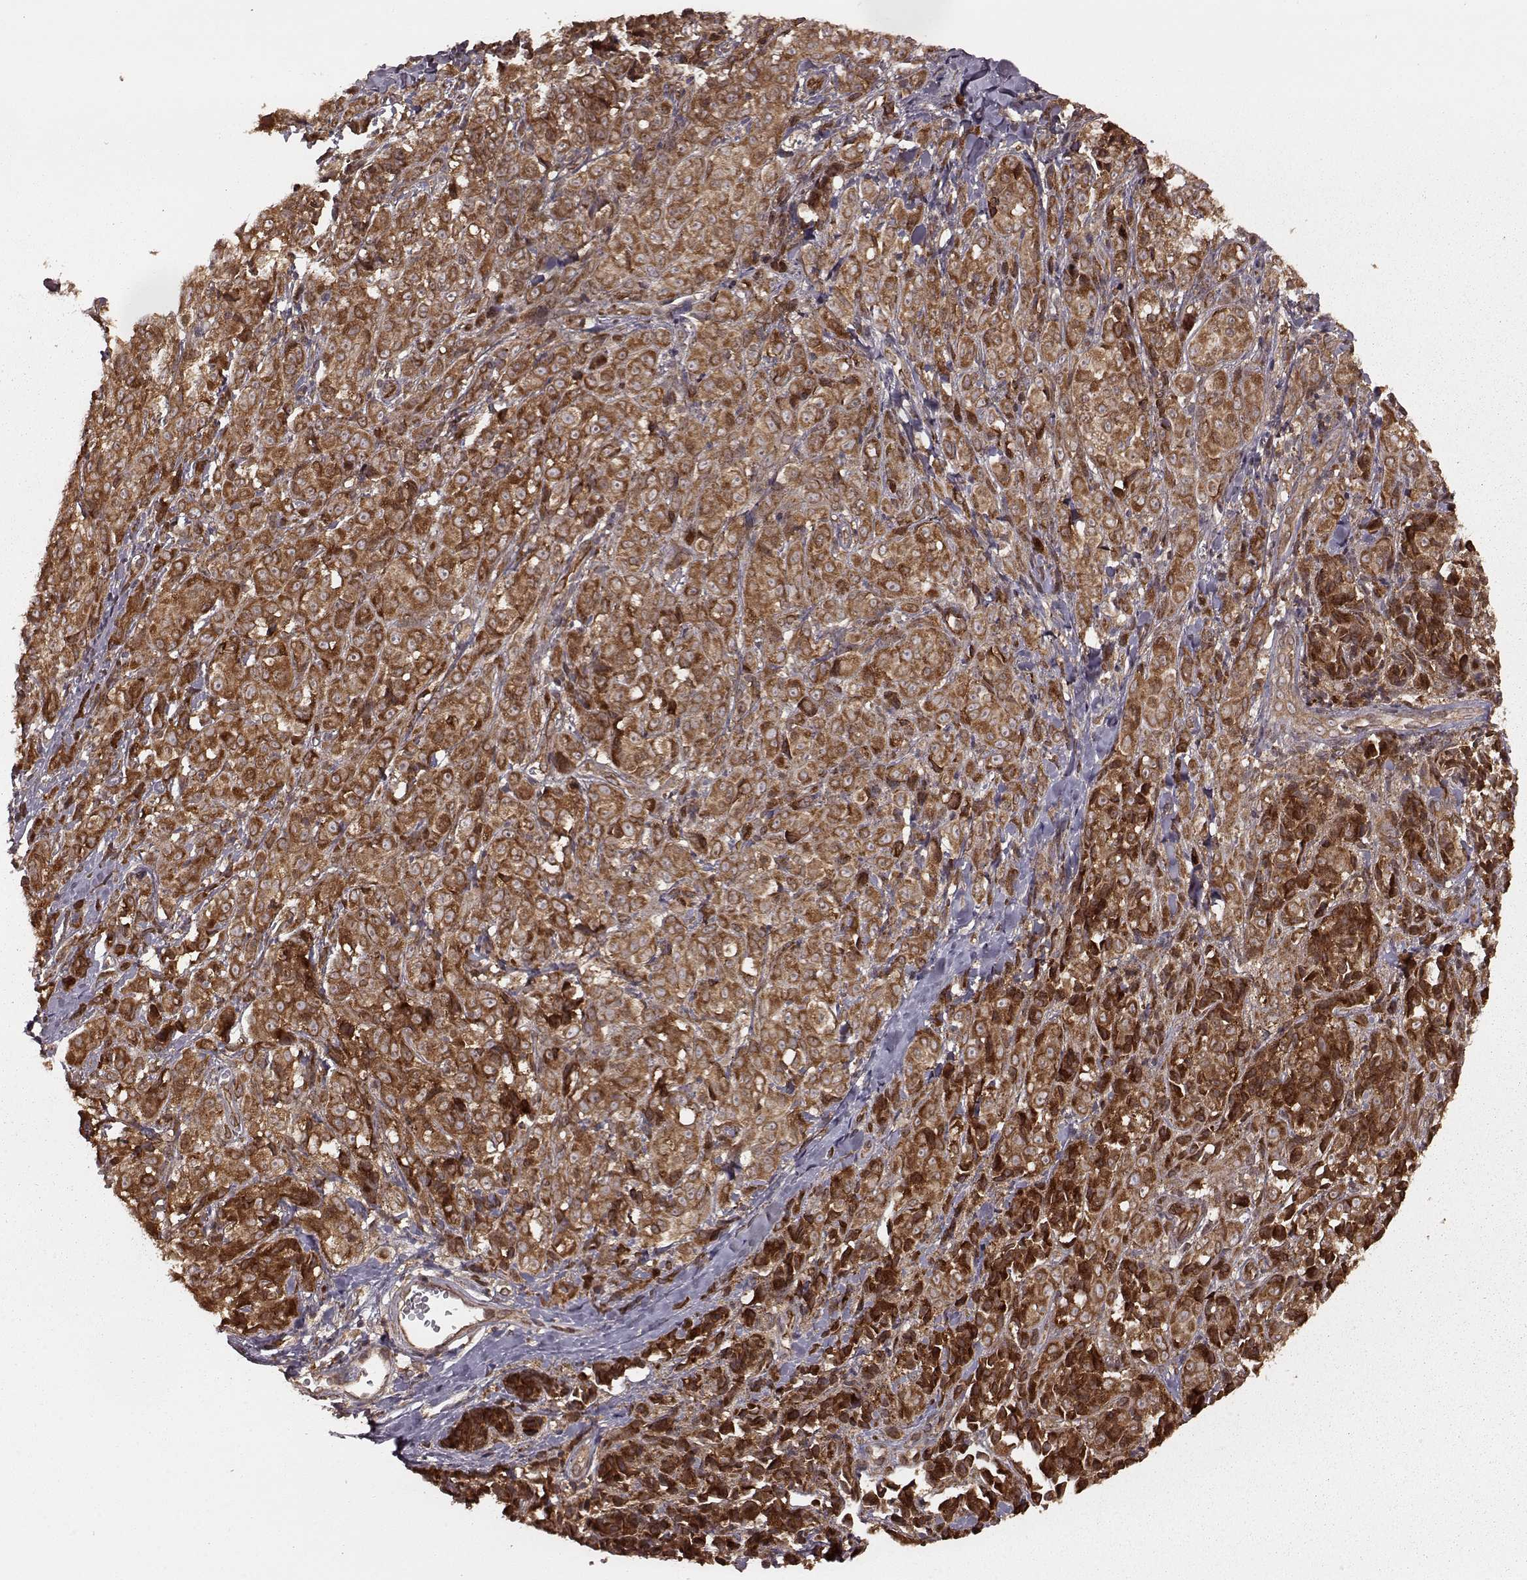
{"staining": {"intensity": "strong", "quantity": ">75%", "location": "cytoplasmic/membranous"}, "tissue": "melanoma", "cell_type": "Tumor cells", "image_type": "cancer", "snomed": [{"axis": "morphology", "description": "Malignant melanoma, NOS"}, {"axis": "topography", "description": "Skin"}], "caption": "Immunohistochemical staining of malignant melanoma displays strong cytoplasmic/membranous protein expression in about >75% of tumor cells.", "gene": "AGPAT1", "patient": {"sex": "male", "age": 89}}